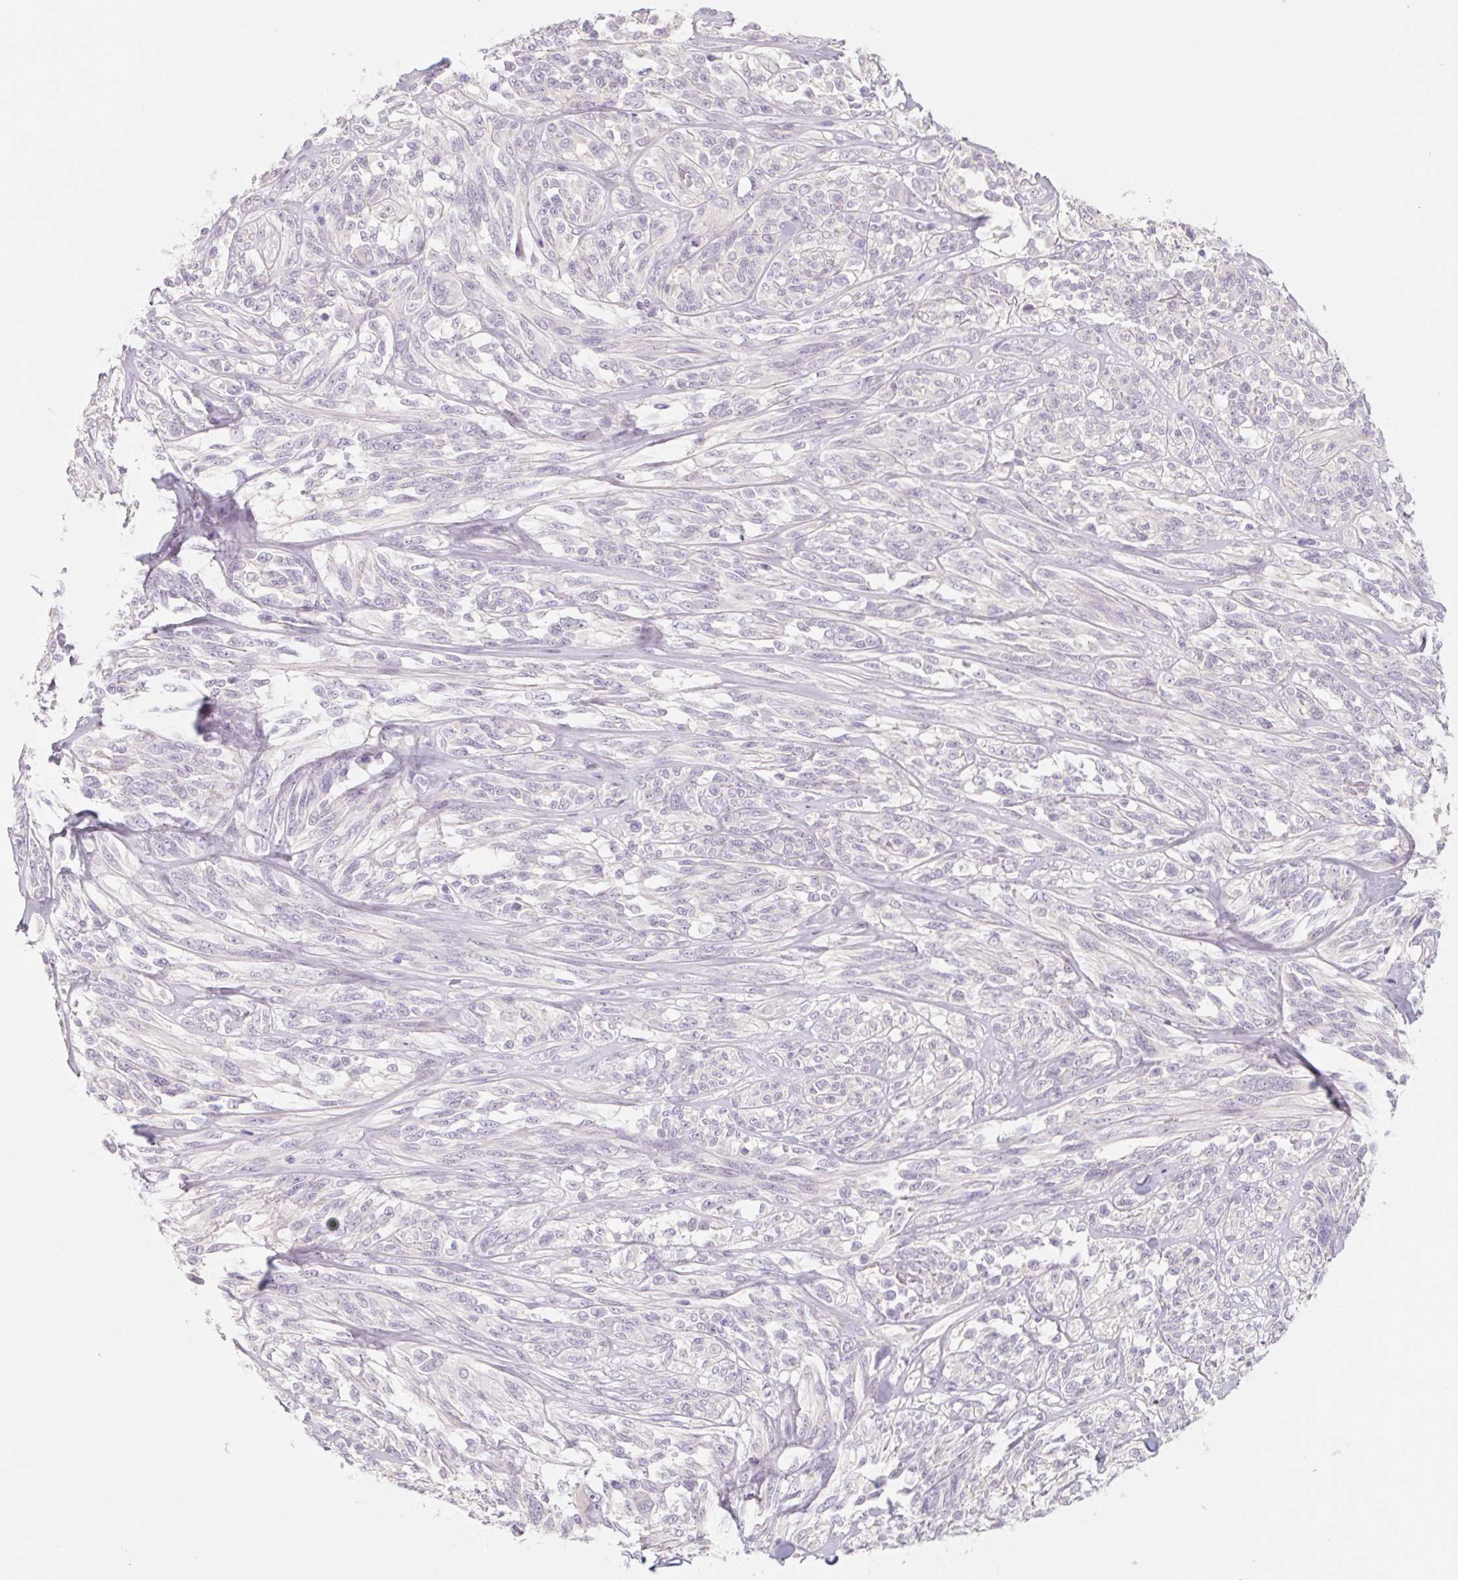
{"staining": {"intensity": "negative", "quantity": "none", "location": "none"}, "tissue": "melanoma", "cell_type": "Tumor cells", "image_type": "cancer", "snomed": [{"axis": "morphology", "description": "Malignant melanoma, NOS"}, {"axis": "topography", "description": "Skin"}], "caption": "The photomicrograph reveals no staining of tumor cells in malignant melanoma.", "gene": "POU1F1", "patient": {"sex": "female", "age": 91}}